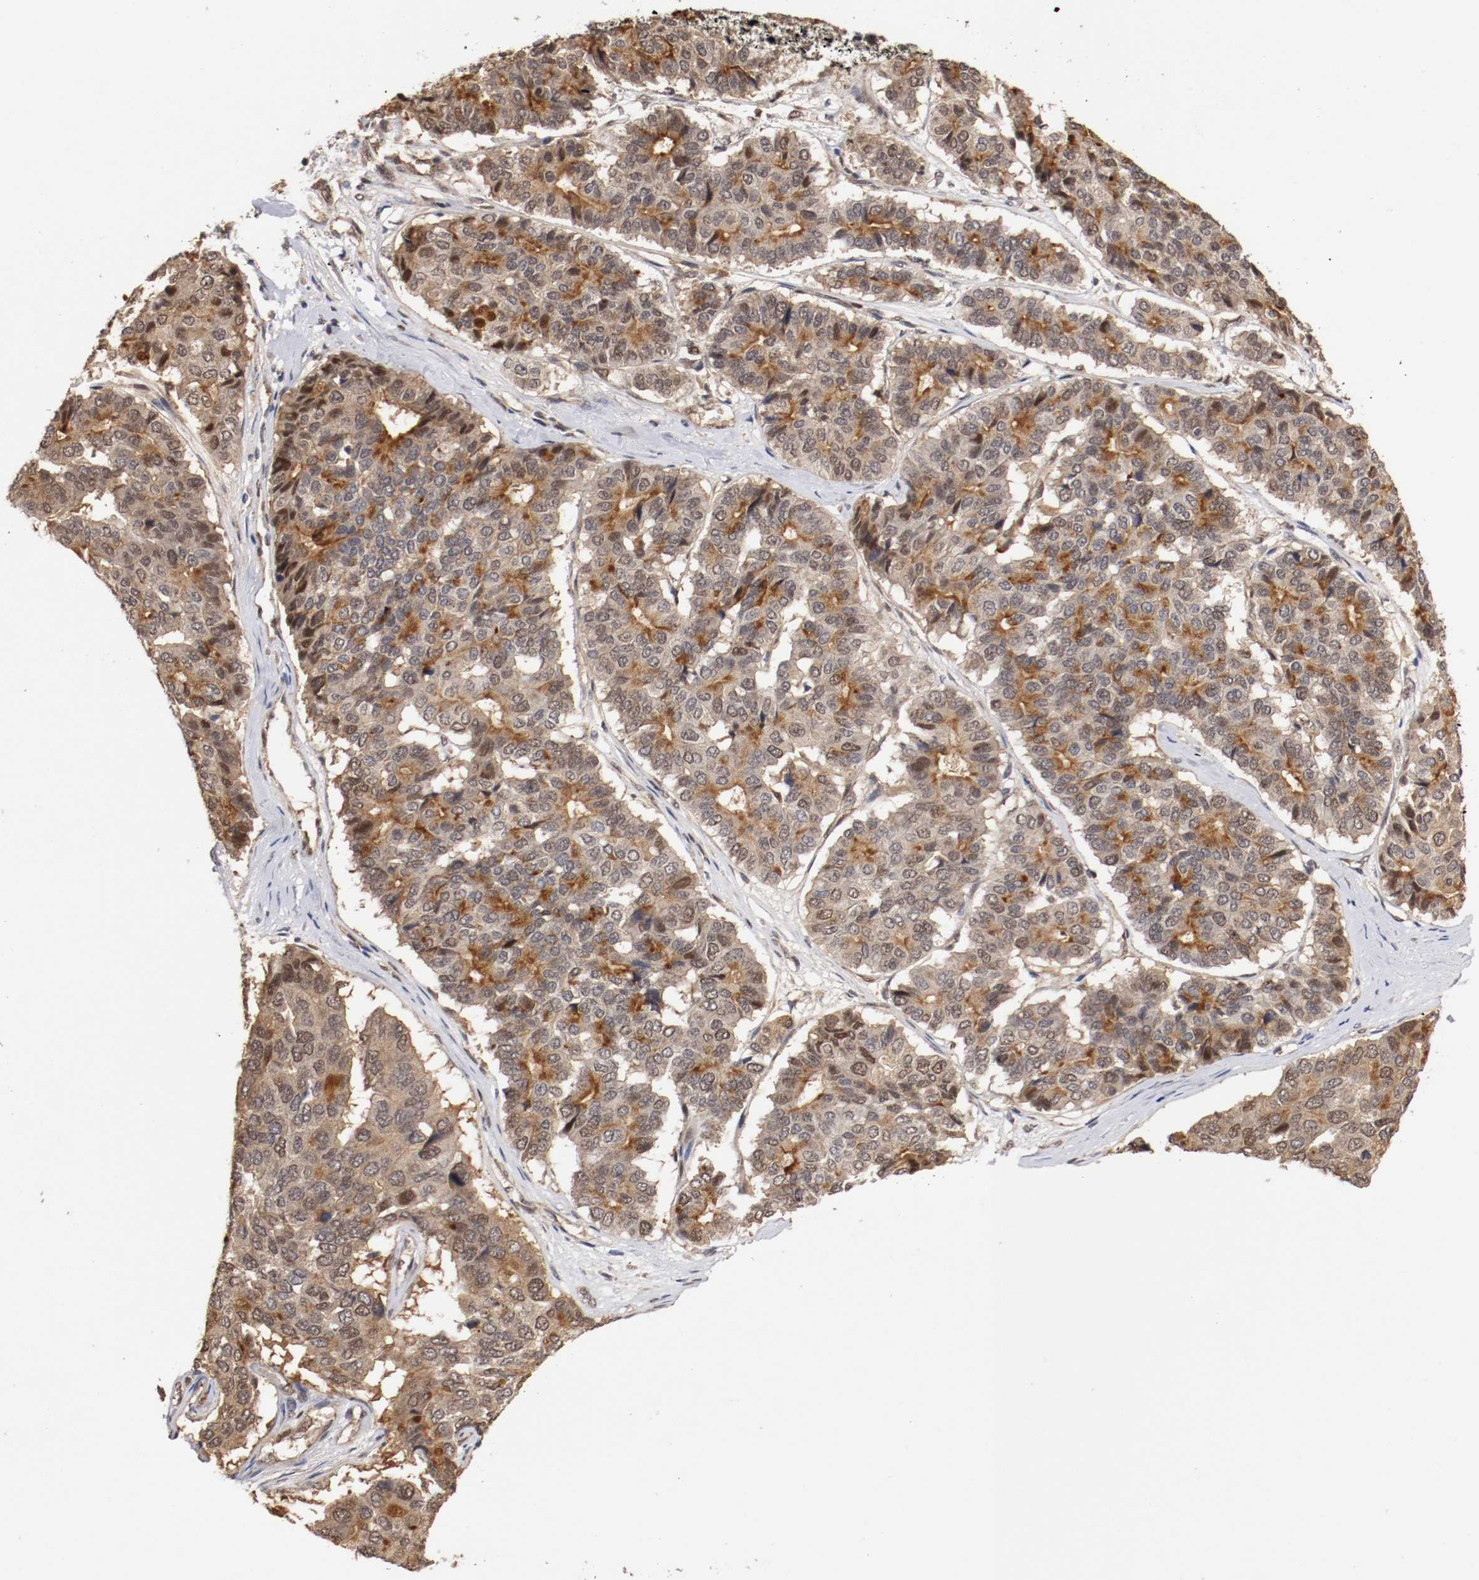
{"staining": {"intensity": "moderate", "quantity": ">75%", "location": "cytoplasmic/membranous,nuclear"}, "tissue": "pancreatic cancer", "cell_type": "Tumor cells", "image_type": "cancer", "snomed": [{"axis": "morphology", "description": "Adenocarcinoma, NOS"}, {"axis": "topography", "description": "Pancreas"}], "caption": "Pancreatic cancer tissue displays moderate cytoplasmic/membranous and nuclear staining in about >75% of tumor cells, visualized by immunohistochemistry.", "gene": "DNMT3B", "patient": {"sex": "male", "age": 50}}